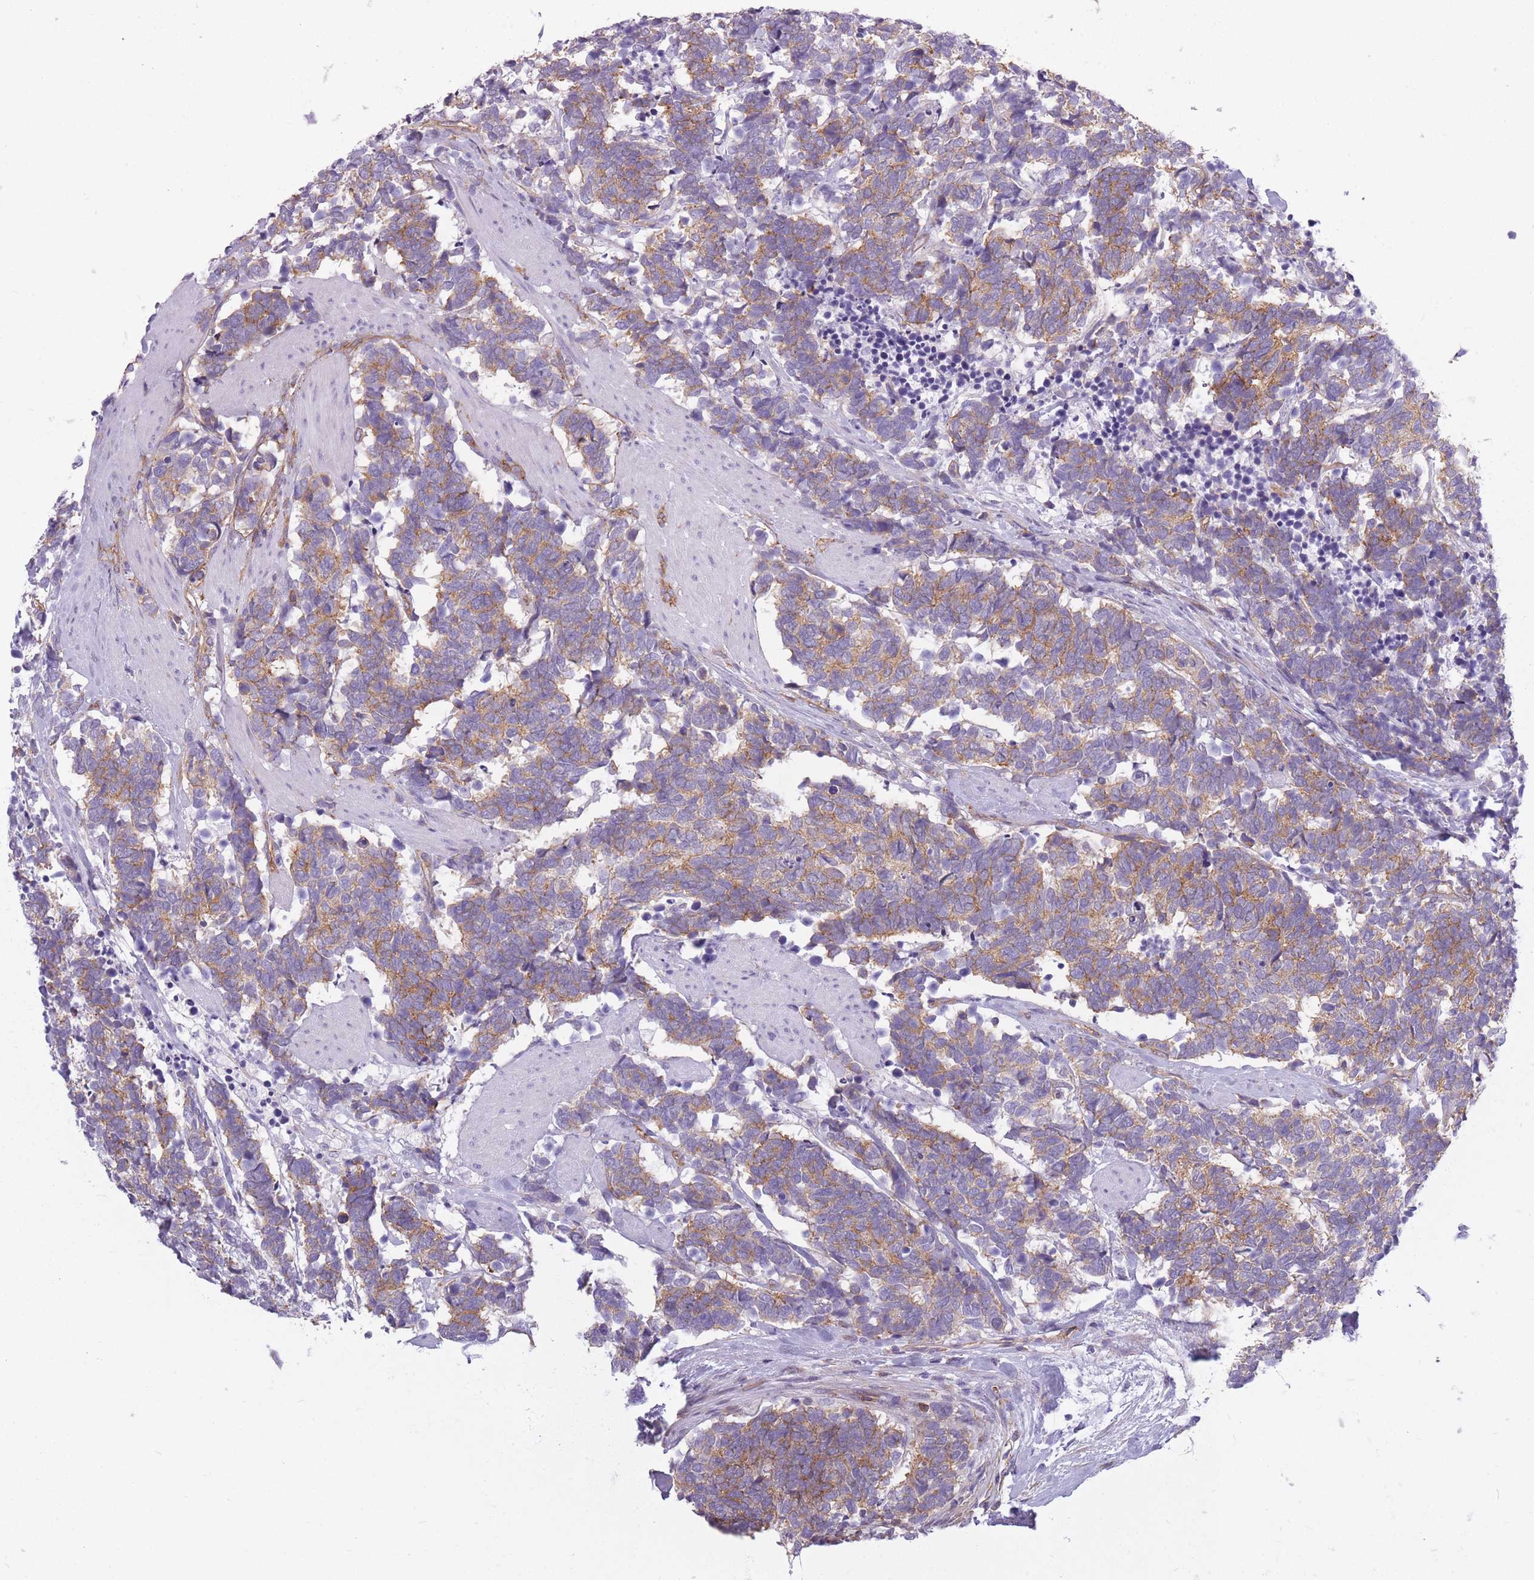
{"staining": {"intensity": "moderate", "quantity": "25%-75%", "location": "cytoplasmic/membranous"}, "tissue": "carcinoid", "cell_type": "Tumor cells", "image_type": "cancer", "snomed": [{"axis": "morphology", "description": "Carcinoma, NOS"}, {"axis": "morphology", "description": "Carcinoid, malignant, NOS"}, {"axis": "topography", "description": "Prostate"}], "caption": "Moderate cytoplasmic/membranous positivity for a protein is appreciated in approximately 25%-75% of tumor cells of carcinoid (malignant) using immunohistochemistry (IHC).", "gene": "ADD1", "patient": {"sex": "male", "age": 57}}